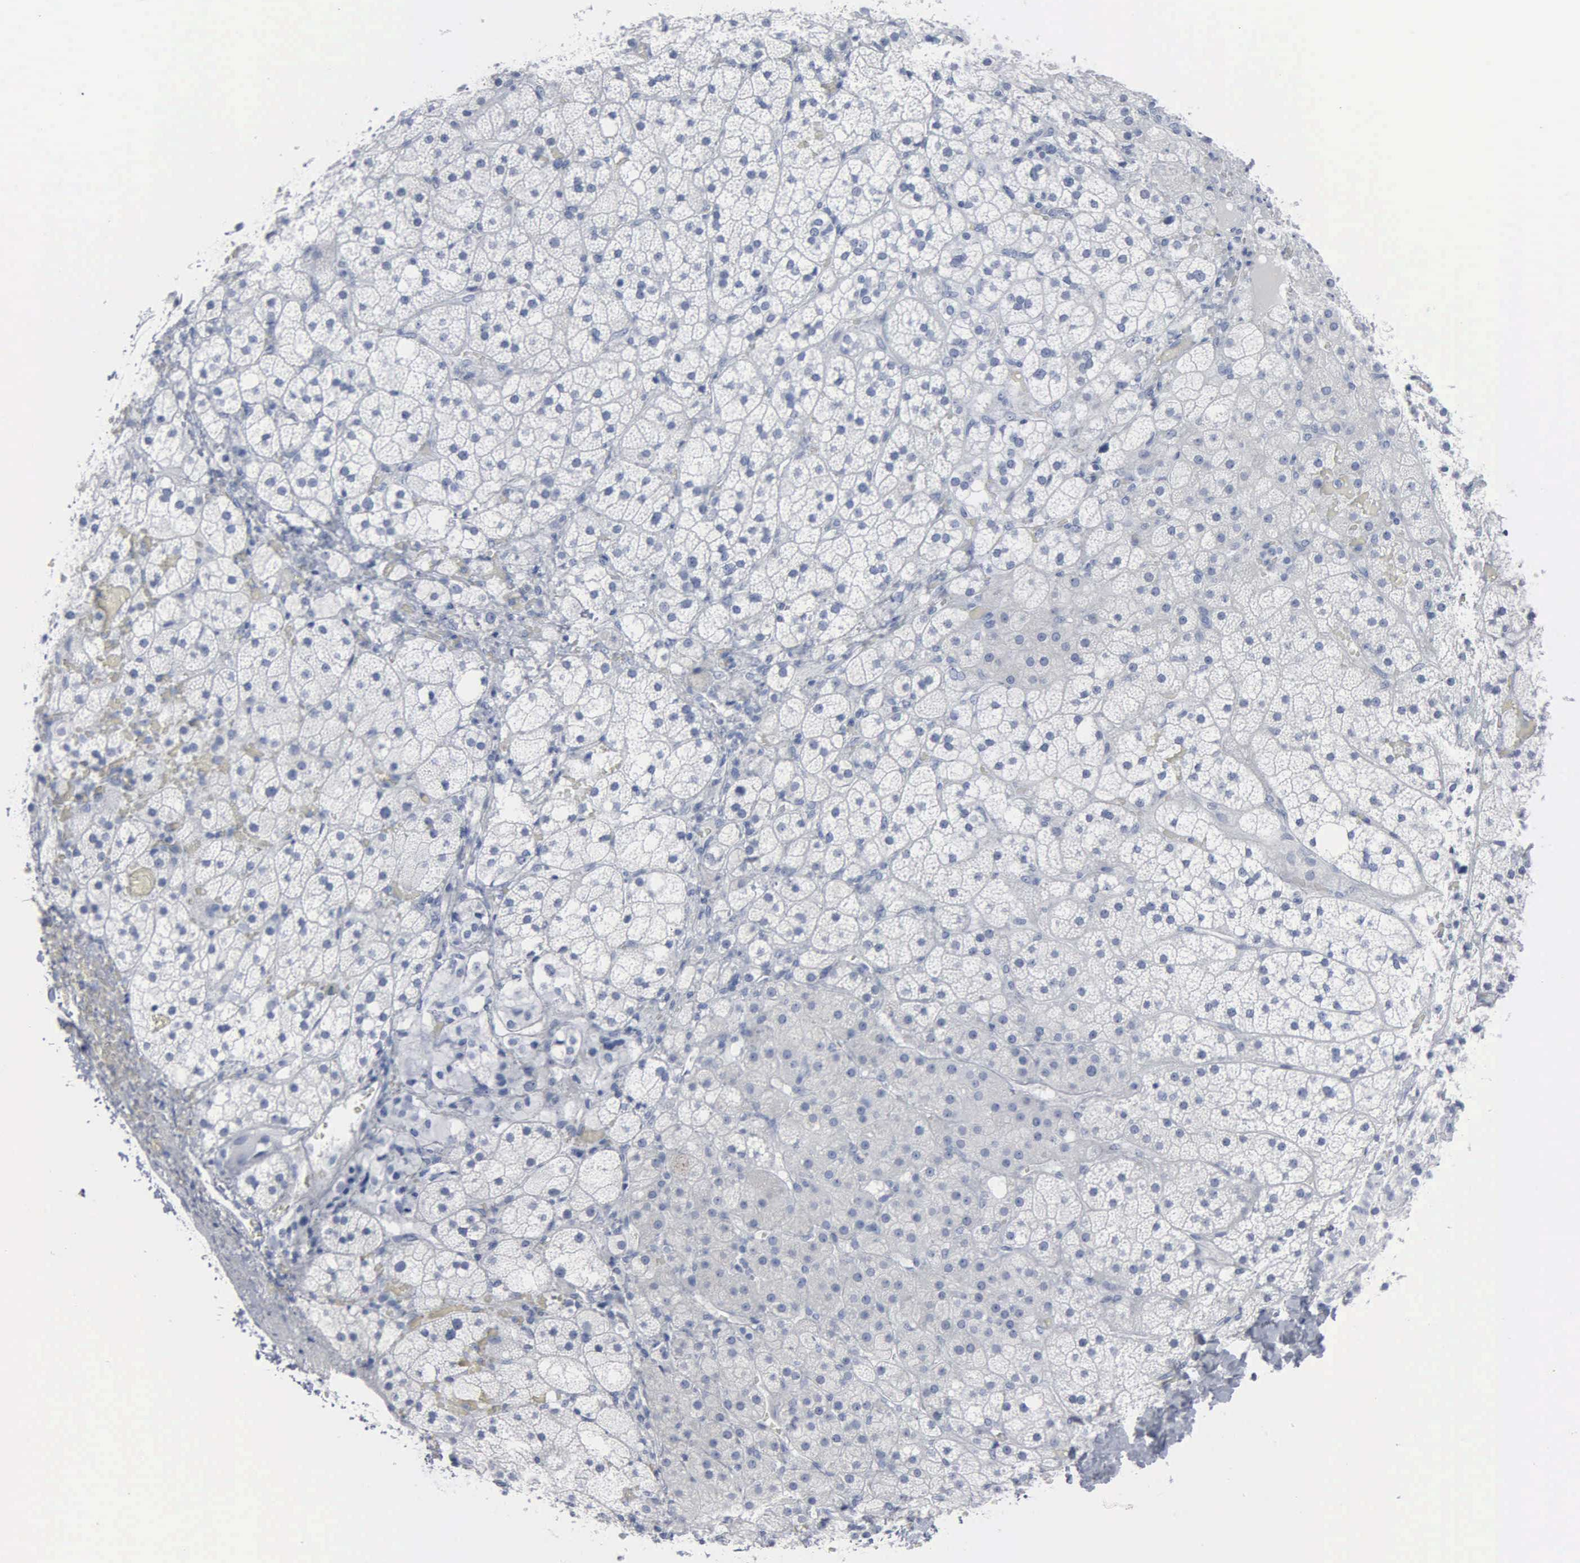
{"staining": {"intensity": "negative", "quantity": "none", "location": "none"}, "tissue": "adrenal gland", "cell_type": "Glandular cells", "image_type": "normal", "snomed": [{"axis": "morphology", "description": "Normal tissue, NOS"}, {"axis": "topography", "description": "Adrenal gland"}], "caption": "Glandular cells show no significant protein positivity in unremarkable adrenal gland.", "gene": "DMD", "patient": {"sex": "male", "age": 53}}